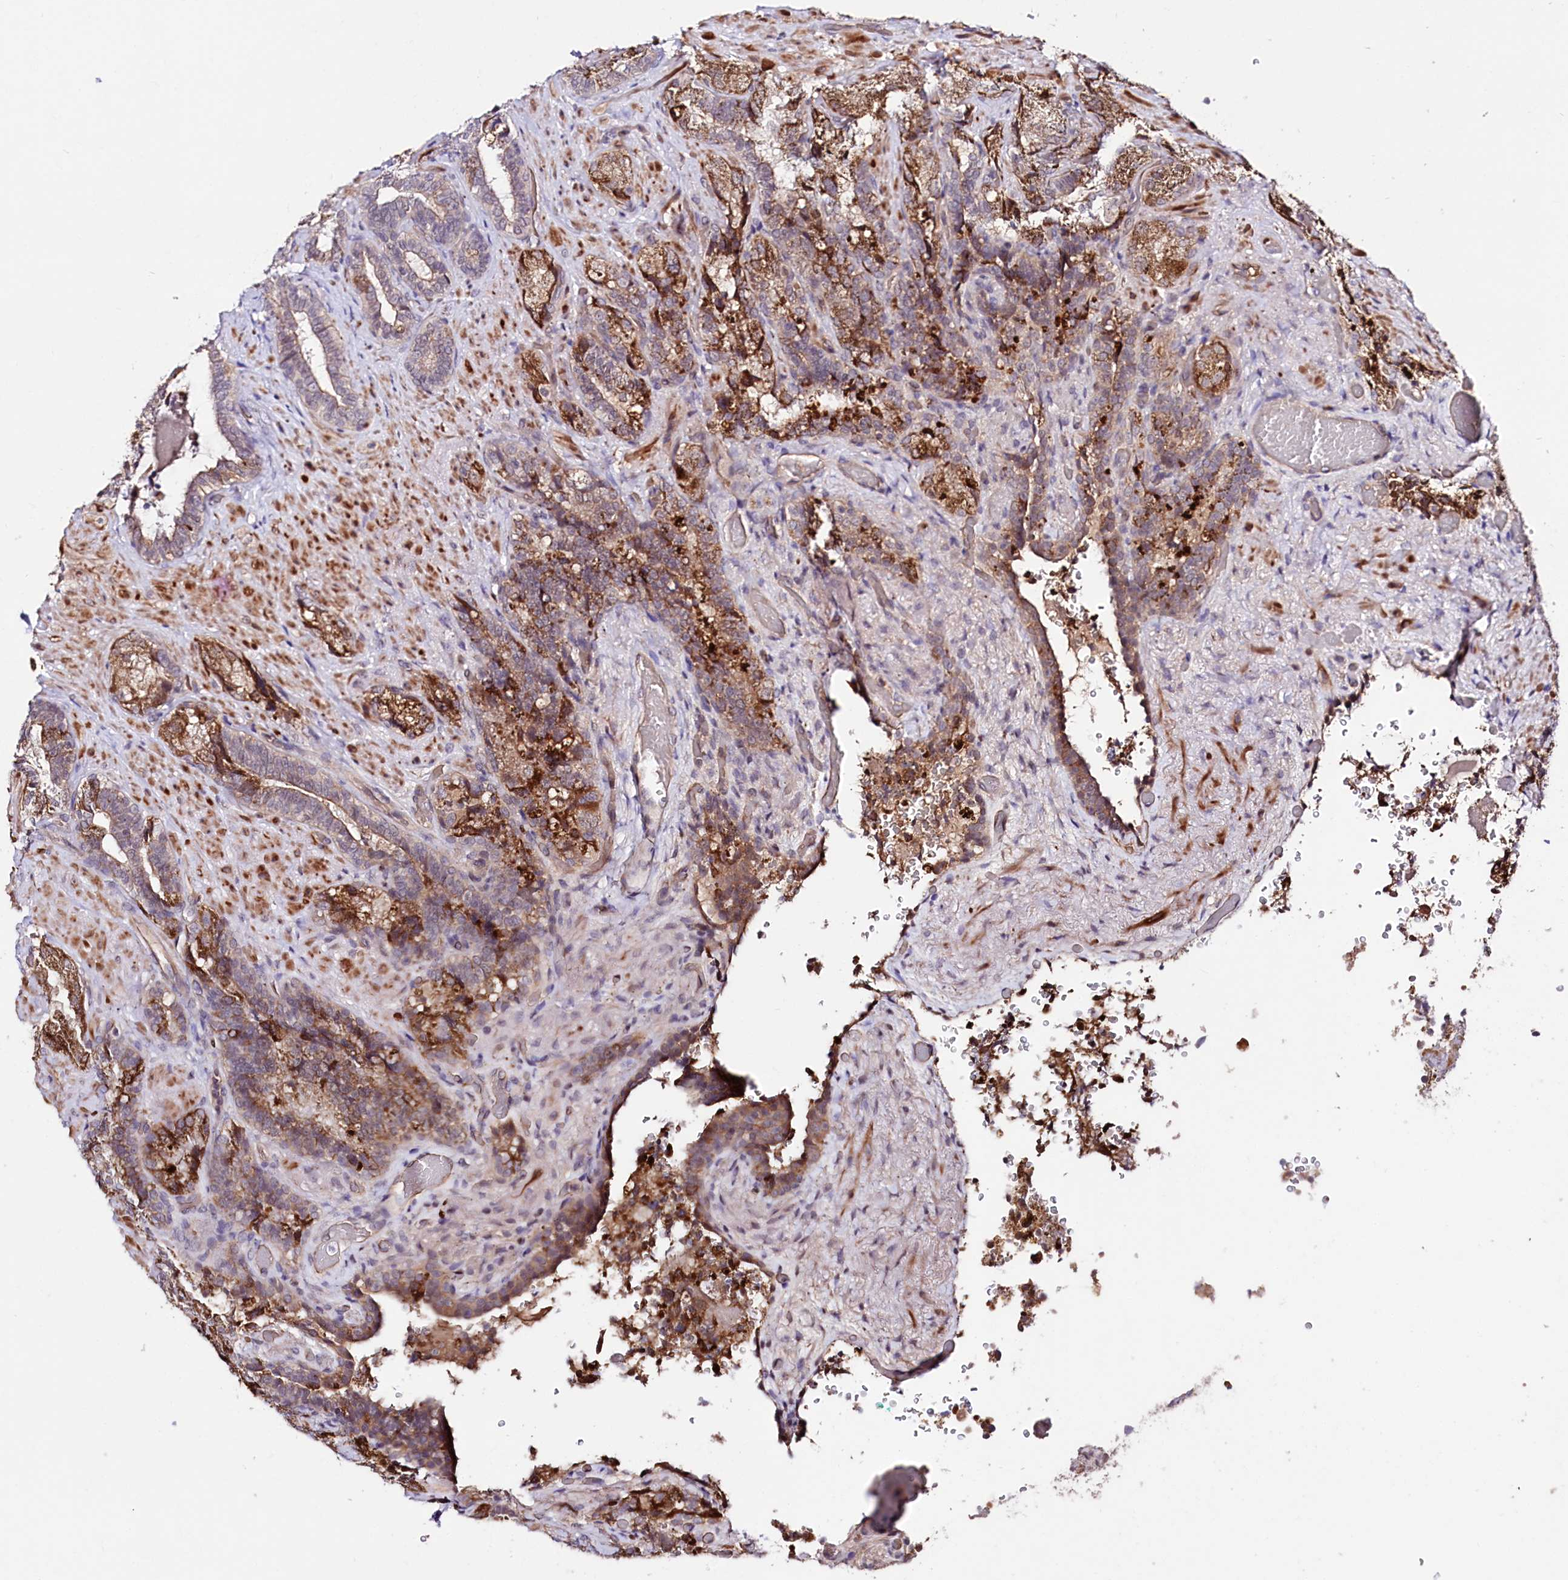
{"staining": {"intensity": "moderate", "quantity": ">75%", "location": "cytoplasmic/membranous"}, "tissue": "seminal vesicle", "cell_type": "Glandular cells", "image_type": "normal", "snomed": [{"axis": "morphology", "description": "Normal tissue, NOS"}, {"axis": "topography", "description": "Prostate and seminal vesicle, NOS"}, {"axis": "topography", "description": "Prostate"}, {"axis": "topography", "description": "Seminal veicle"}], "caption": "About >75% of glandular cells in normal human seminal vesicle demonstrate moderate cytoplasmic/membranous protein staining as visualized by brown immunohistochemical staining.", "gene": "TAFAZZIN", "patient": {"sex": "male", "age": 67}}